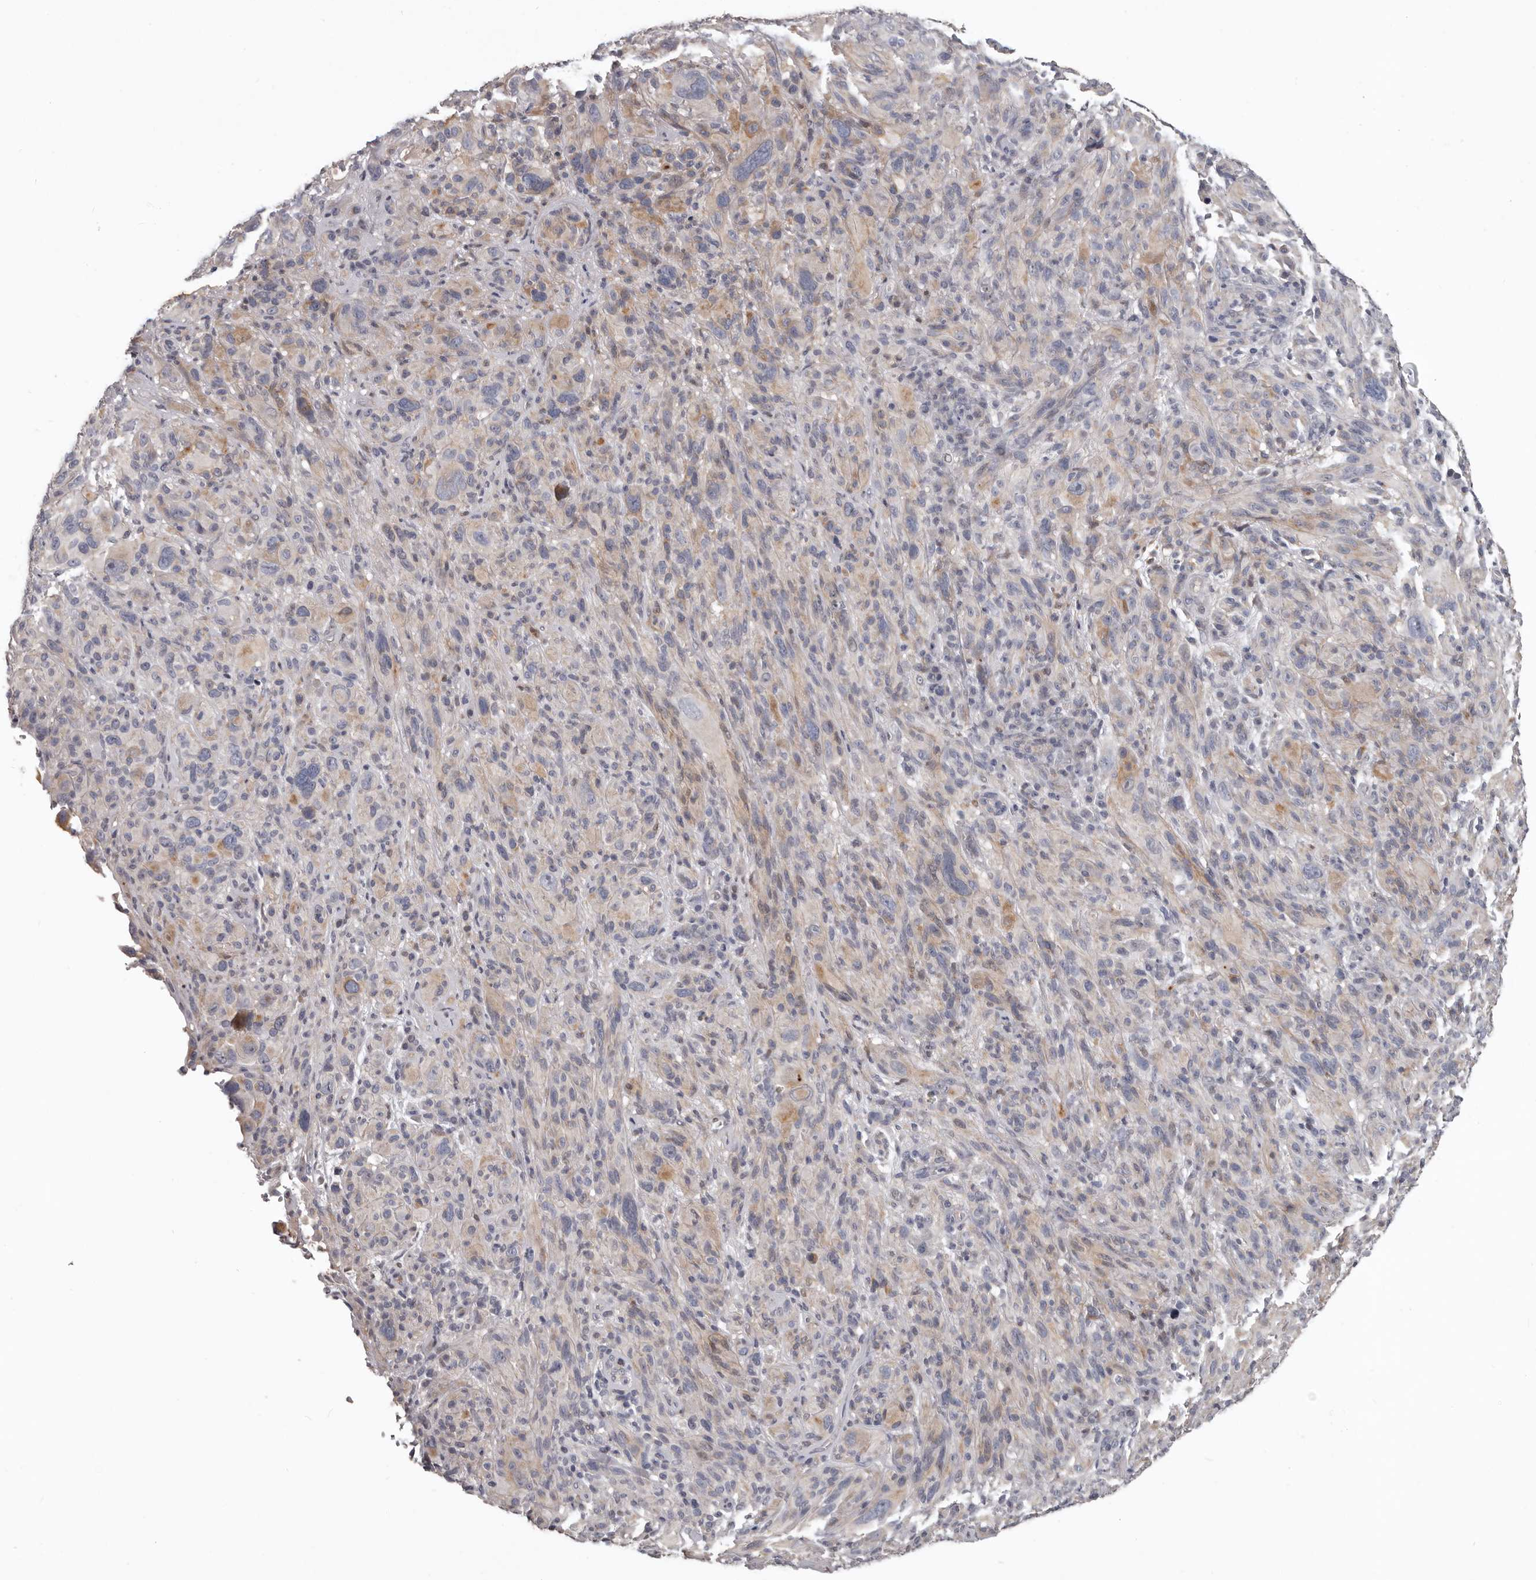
{"staining": {"intensity": "weak", "quantity": "<25%", "location": "cytoplasmic/membranous"}, "tissue": "melanoma", "cell_type": "Tumor cells", "image_type": "cancer", "snomed": [{"axis": "morphology", "description": "Malignant melanoma, NOS"}, {"axis": "topography", "description": "Skin of head"}], "caption": "The immunohistochemistry (IHC) image has no significant positivity in tumor cells of malignant melanoma tissue.", "gene": "RNF217", "patient": {"sex": "male", "age": 96}}